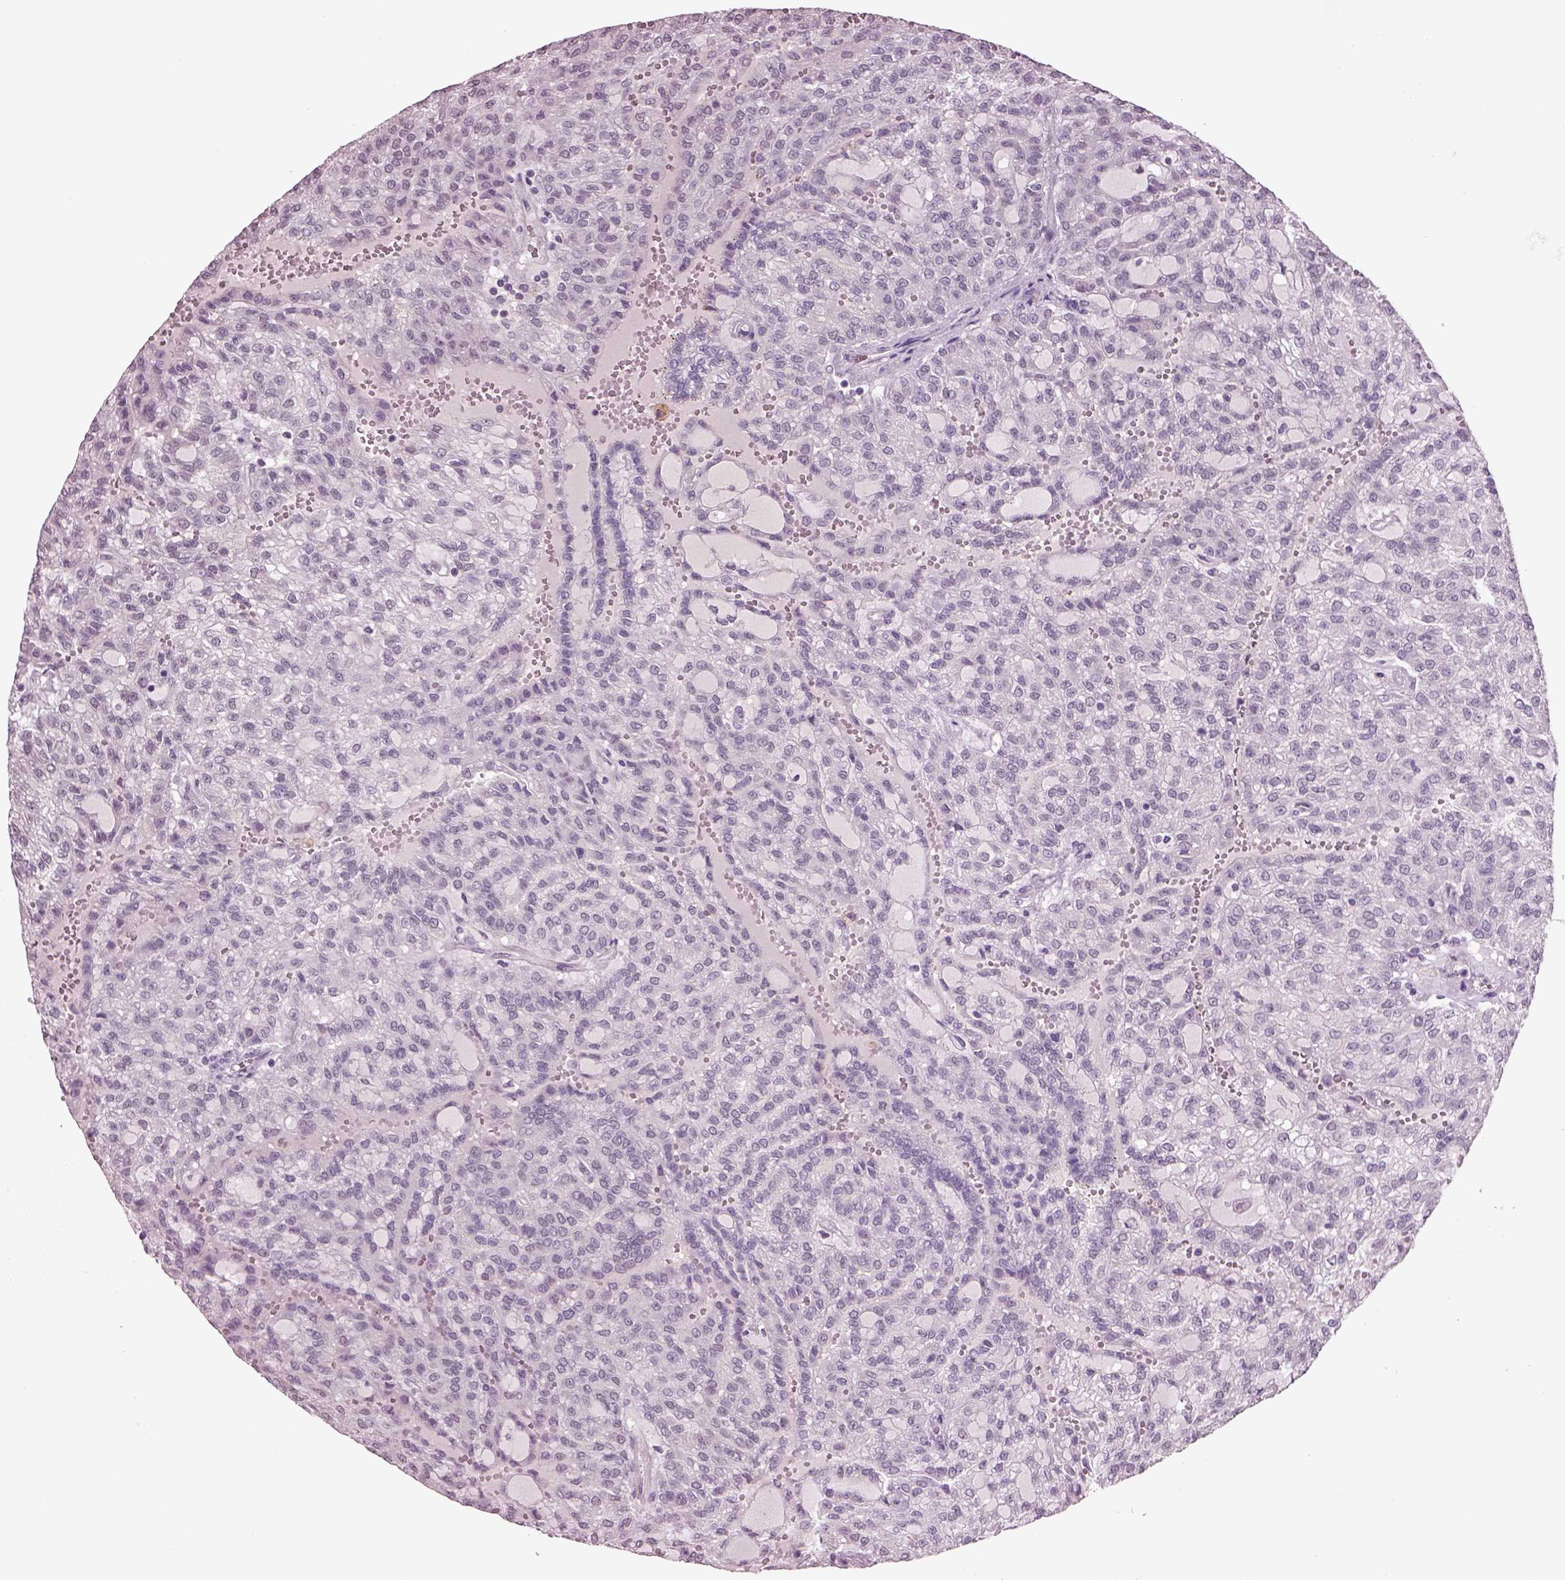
{"staining": {"intensity": "negative", "quantity": "none", "location": "none"}, "tissue": "renal cancer", "cell_type": "Tumor cells", "image_type": "cancer", "snomed": [{"axis": "morphology", "description": "Adenocarcinoma, NOS"}, {"axis": "topography", "description": "Kidney"}], "caption": "Immunohistochemical staining of human renal cancer displays no significant staining in tumor cells.", "gene": "SEPHS1", "patient": {"sex": "male", "age": 63}}